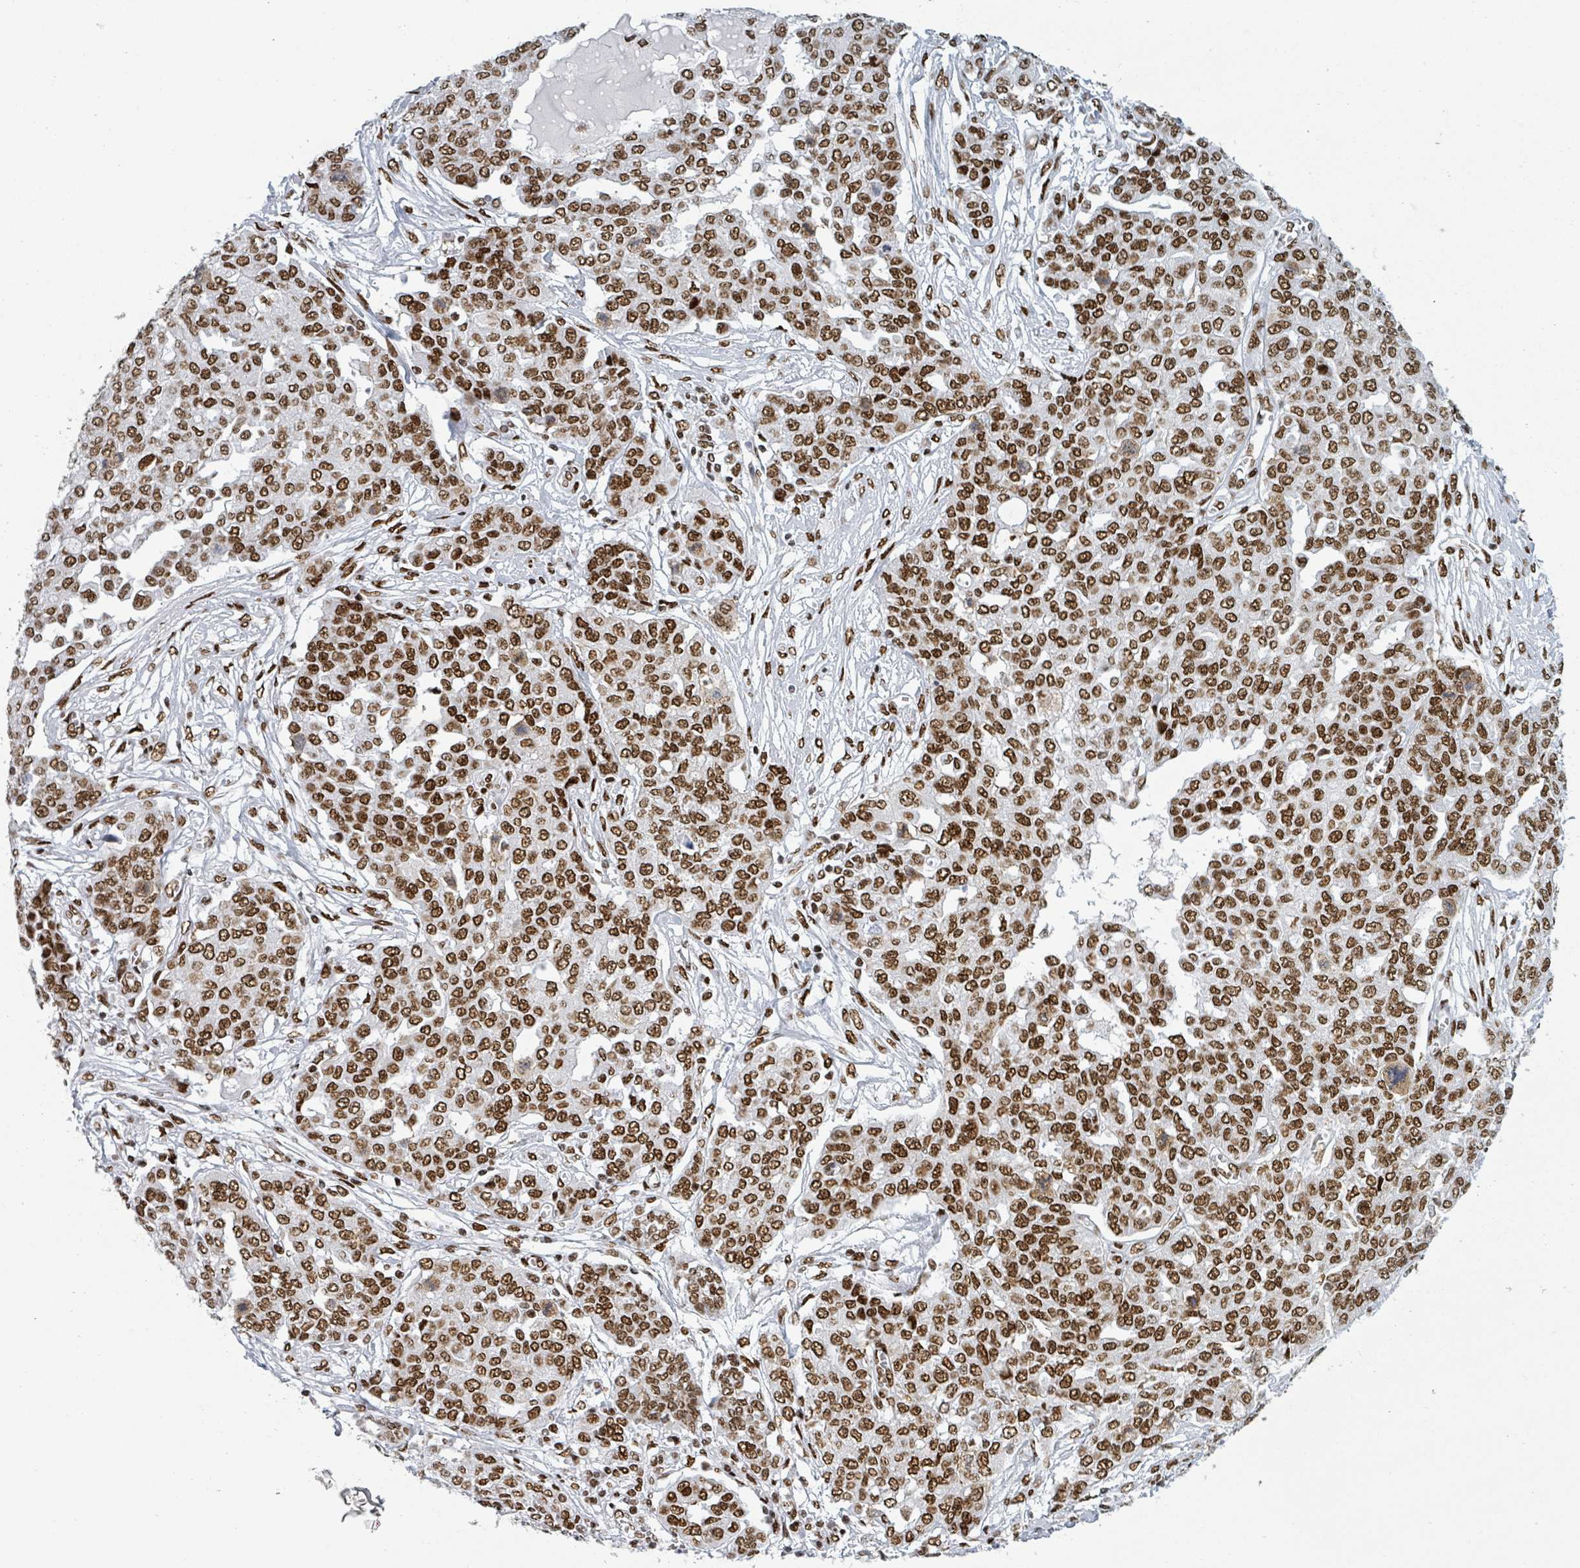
{"staining": {"intensity": "moderate", "quantity": ">75%", "location": "nuclear"}, "tissue": "ovarian cancer", "cell_type": "Tumor cells", "image_type": "cancer", "snomed": [{"axis": "morphology", "description": "Cystadenocarcinoma, serous, NOS"}, {"axis": "topography", "description": "Soft tissue"}, {"axis": "topography", "description": "Ovary"}], "caption": "Tumor cells show medium levels of moderate nuclear expression in approximately >75% of cells in serous cystadenocarcinoma (ovarian). Using DAB (3,3'-diaminobenzidine) (brown) and hematoxylin (blue) stains, captured at high magnification using brightfield microscopy.", "gene": "DHX16", "patient": {"sex": "female", "age": 57}}